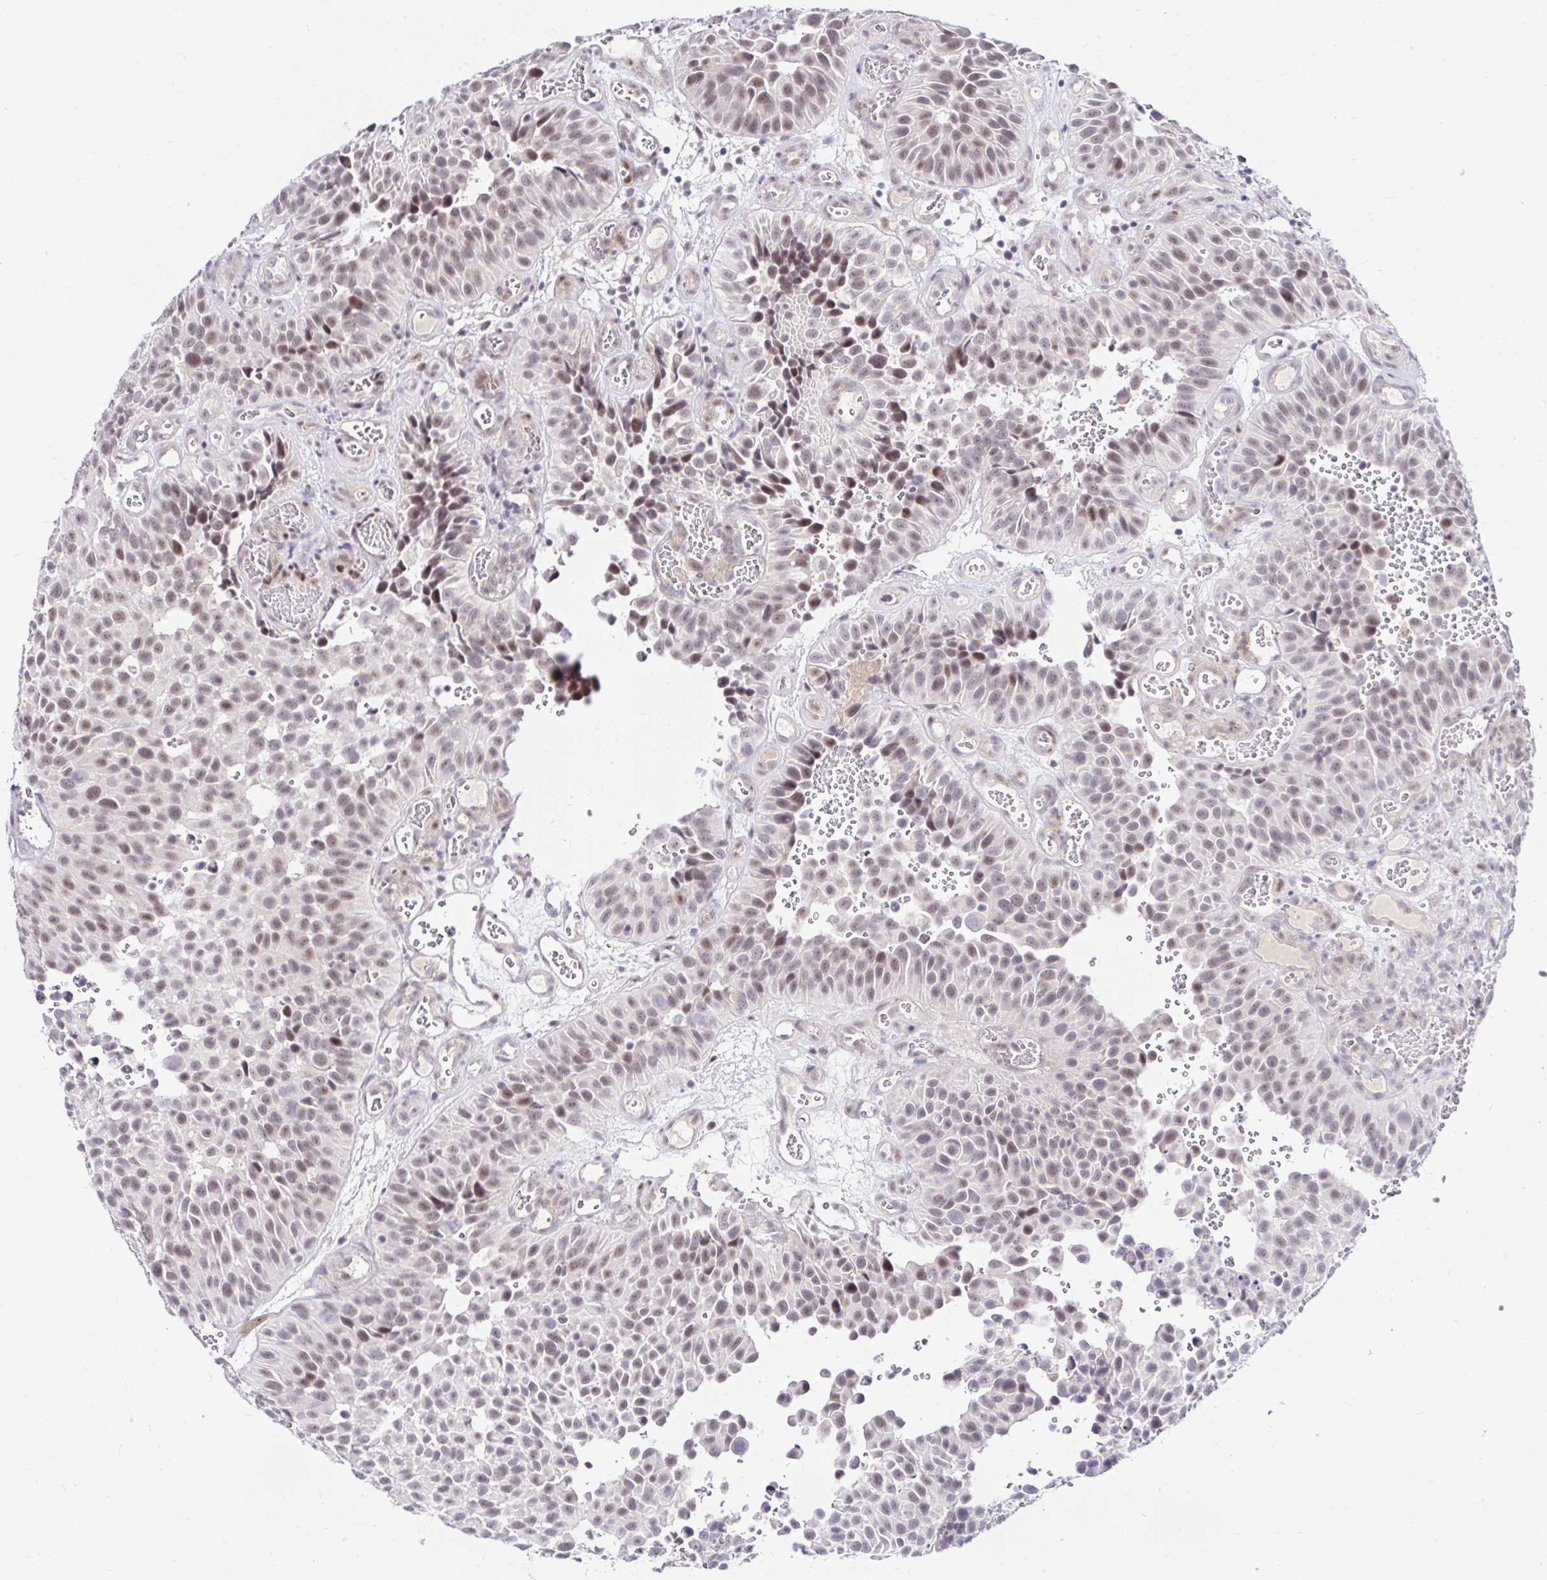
{"staining": {"intensity": "weak", "quantity": ">75%", "location": "nuclear"}, "tissue": "urothelial cancer", "cell_type": "Tumor cells", "image_type": "cancer", "snomed": [{"axis": "morphology", "description": "Urothelial carcinoma, Low grade"}, {"axis": "topography", "description": "Urinary bladder"}], "caption": "There is low levels of weak nuclear positivity in tumor cells of urothelial cancer, as demonstrated by immunohistochemical staining (brown color).", "gene": "GUCY1A1", "patient": {"sex": "male", "age": 76}}